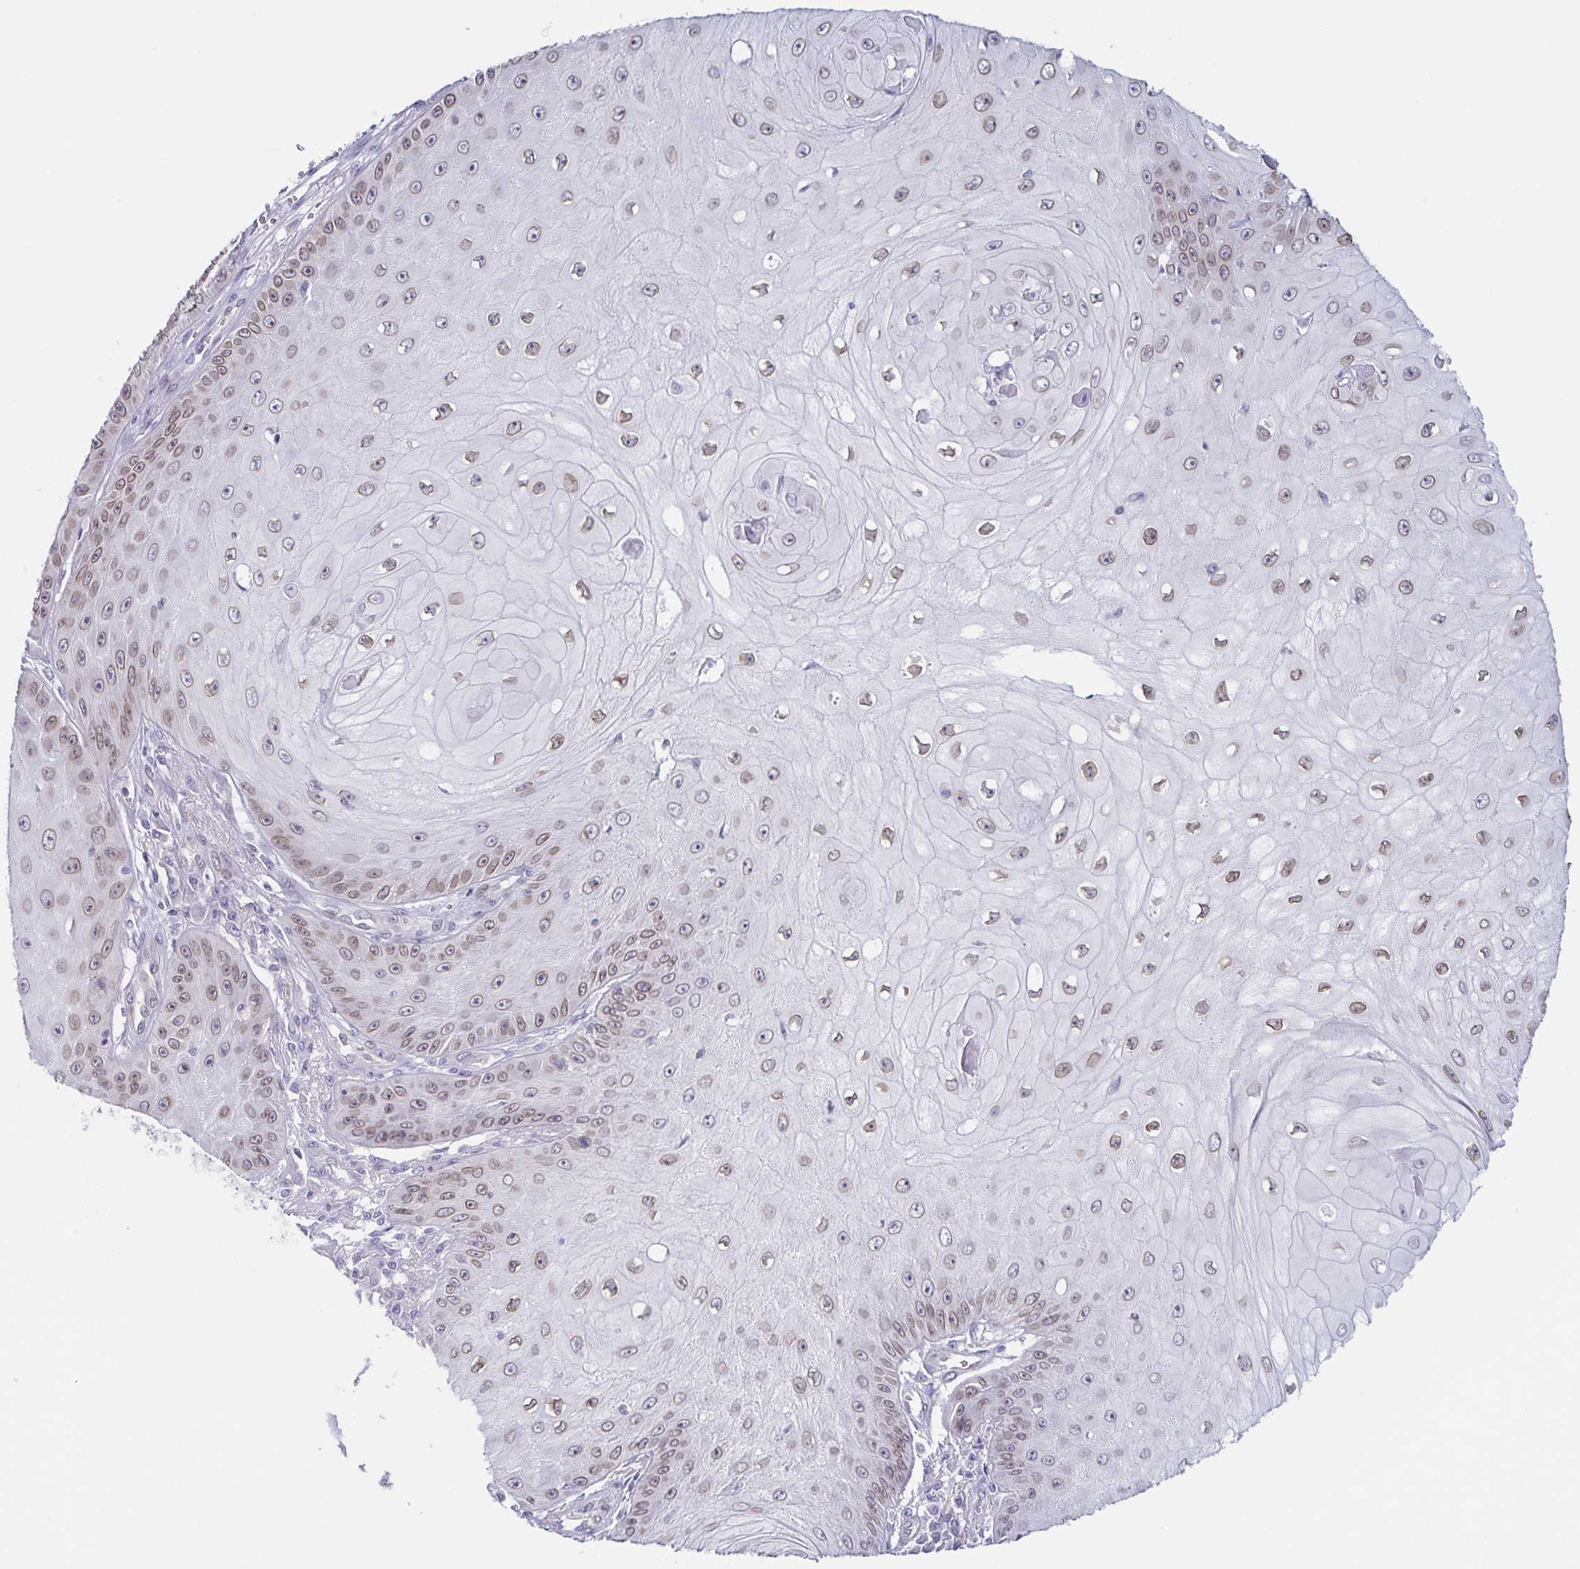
{"staining": {"intensity": "weak", "quantity": ">75%", "location": "cytoplasmic/membranous,nuclear"}, "tissue": "skin cancer", "cell_type": "Tumor cells", "image_type": "cancer", "snomed": [{"axis": "morphology", "description": "Squamous cell carcinoma, NOS"}, {"axis": "topography", "description": "Skin"}], "caption": "Tumor cells display low levels of weak cytoplasmic/membranous and nuclear expression in approximately >75% of cells in human skin squamous cell carcinoma.", "gene": "SYNE2", "patient": {"sex": "male", "age": 70}}